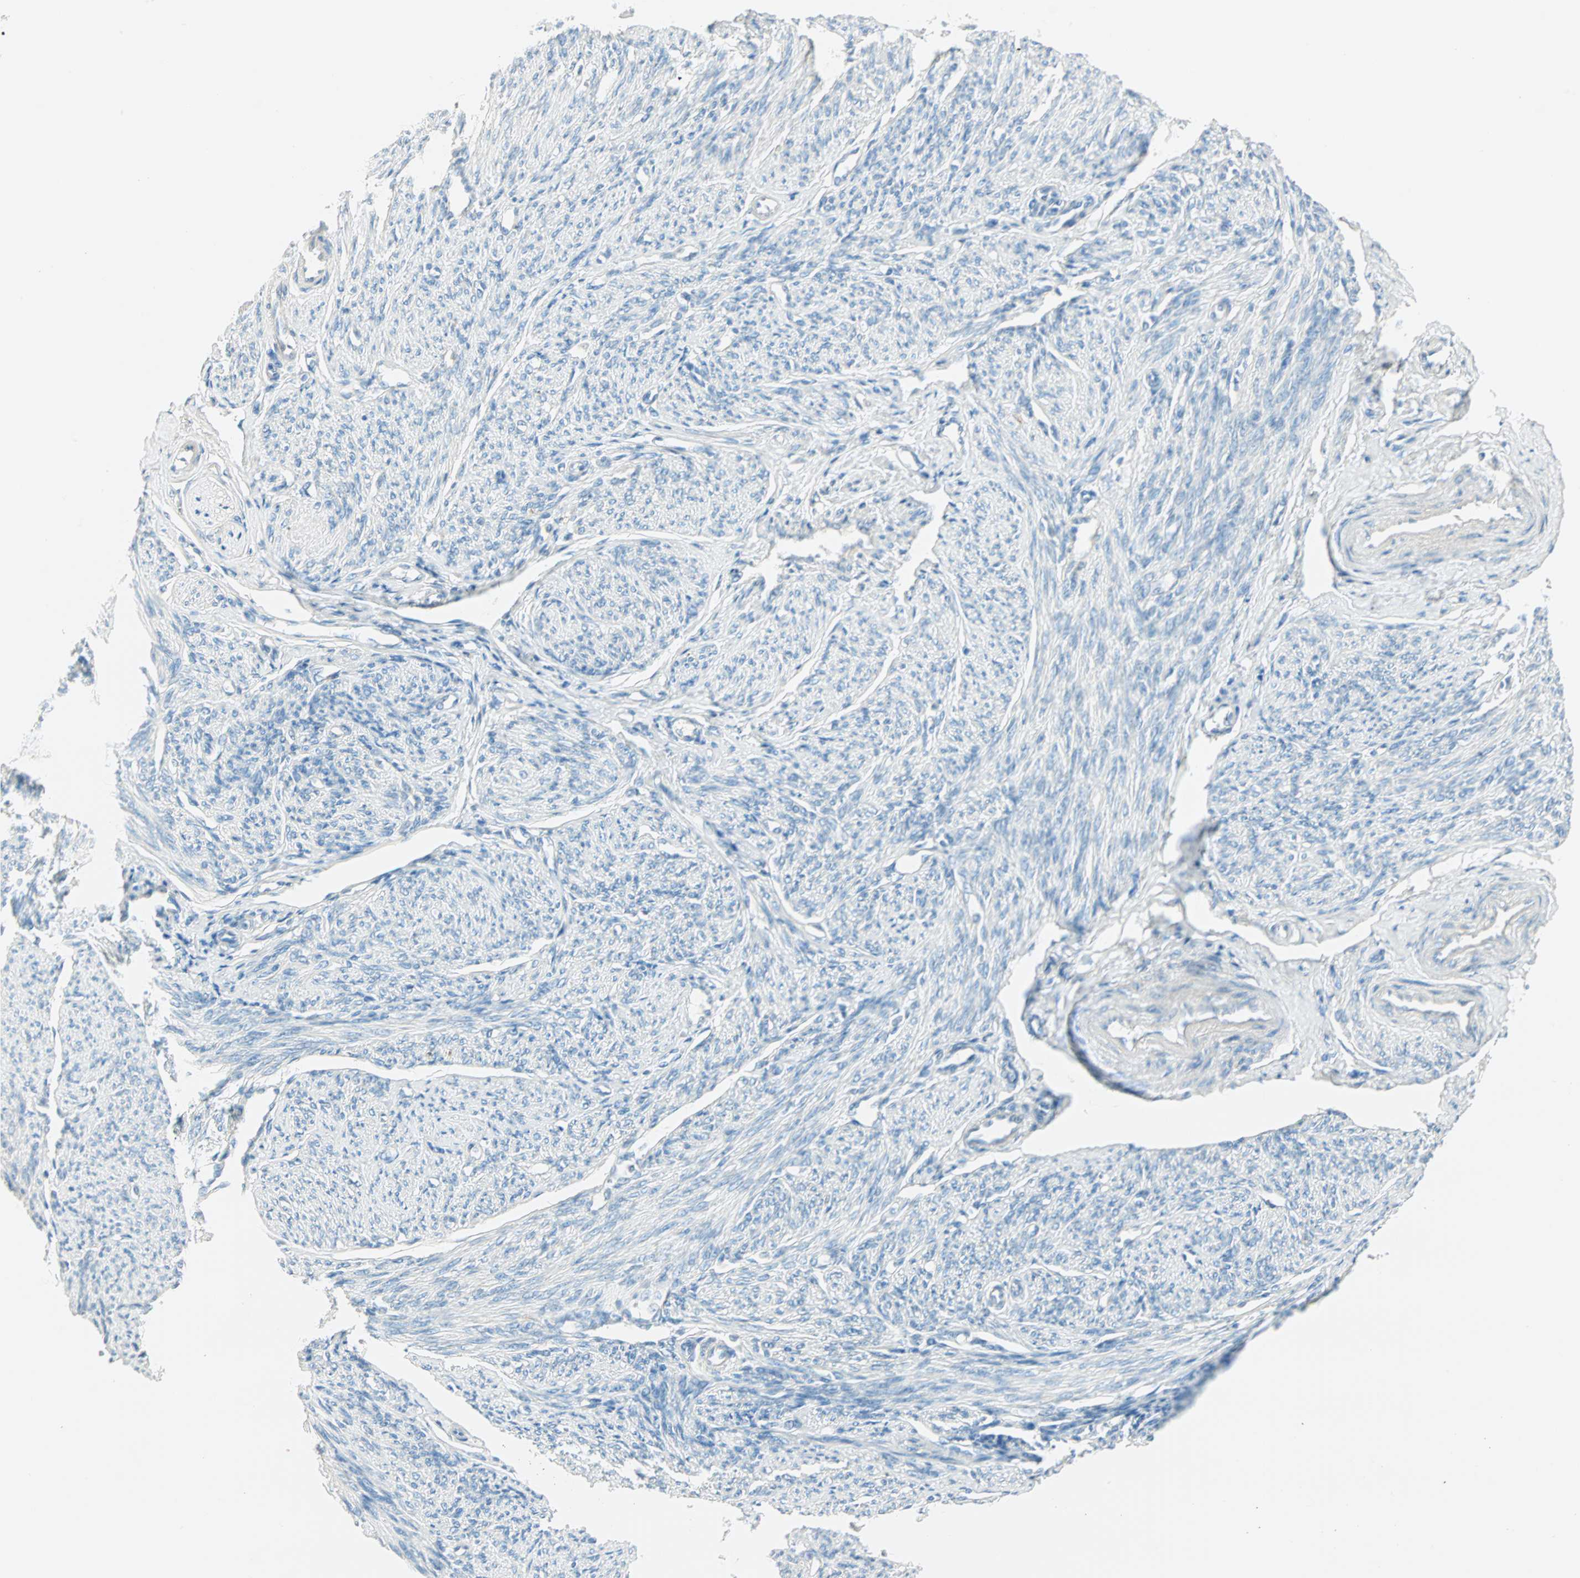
{"staining": {"intensity": "negative", "quantity": "none", "location": "none"}, "tissue": "smooth muscle", "cell_type": "Smooth muscle cells", "image_type": "normal", "snomed": [{"axis": "morphology", "description": "Normal tissue, NOS"}, {"axis": "topography", "description": "Smooth muscle"}], "caption": "Immunohistochemistry photomicrograph of benign smooth muscle stained for a protein (brown), which demonstrates no staining in smooth muscle cells.", "gene": "ATF6", "patient": {"sex": "female", "age": 65}}